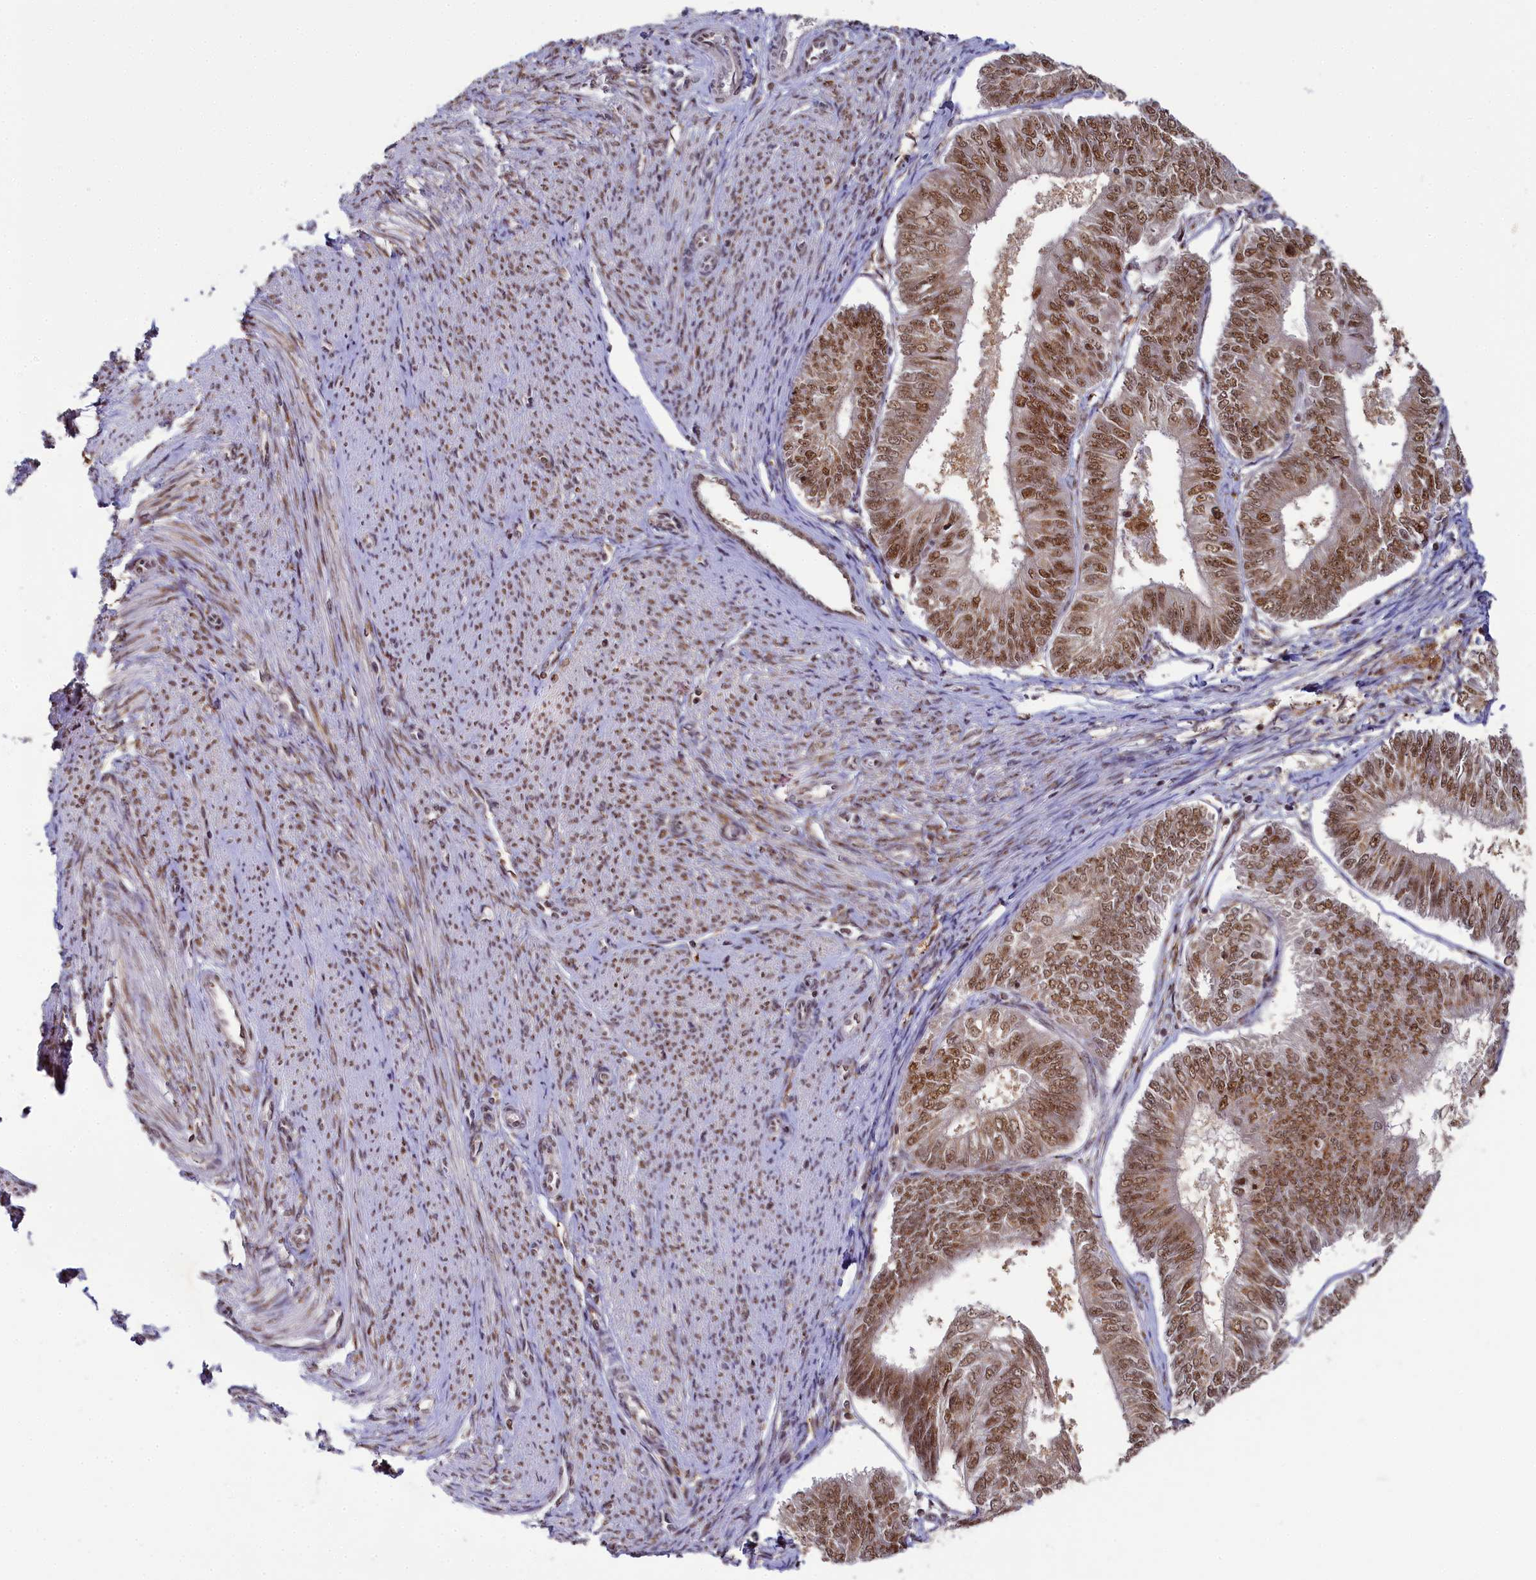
{"staining": {"intensity": "moderate", "quantity": ">75%", "location": "nuclear"}, "tissue": "endometrial cancer", "cell_type": "Tumor cells", "image_type": "cancer", "snomed": [{"axis": "morphology", "description": "Adenocarcinoma, NOS"}, {"axis": "topography", "description": "Endometrium"}], "caption": "High-magnification brightfield microscopy of endometrial cancer (adenocarcinoma) stained with DAB (brown) and counterstained with hematoxylin (blue). tumor cells exhibit moderate nuclear positivity is appreciated in about>75% of cells.", "gene": "PPHLN1", "patient": {"sex": "female", "age": 58}}